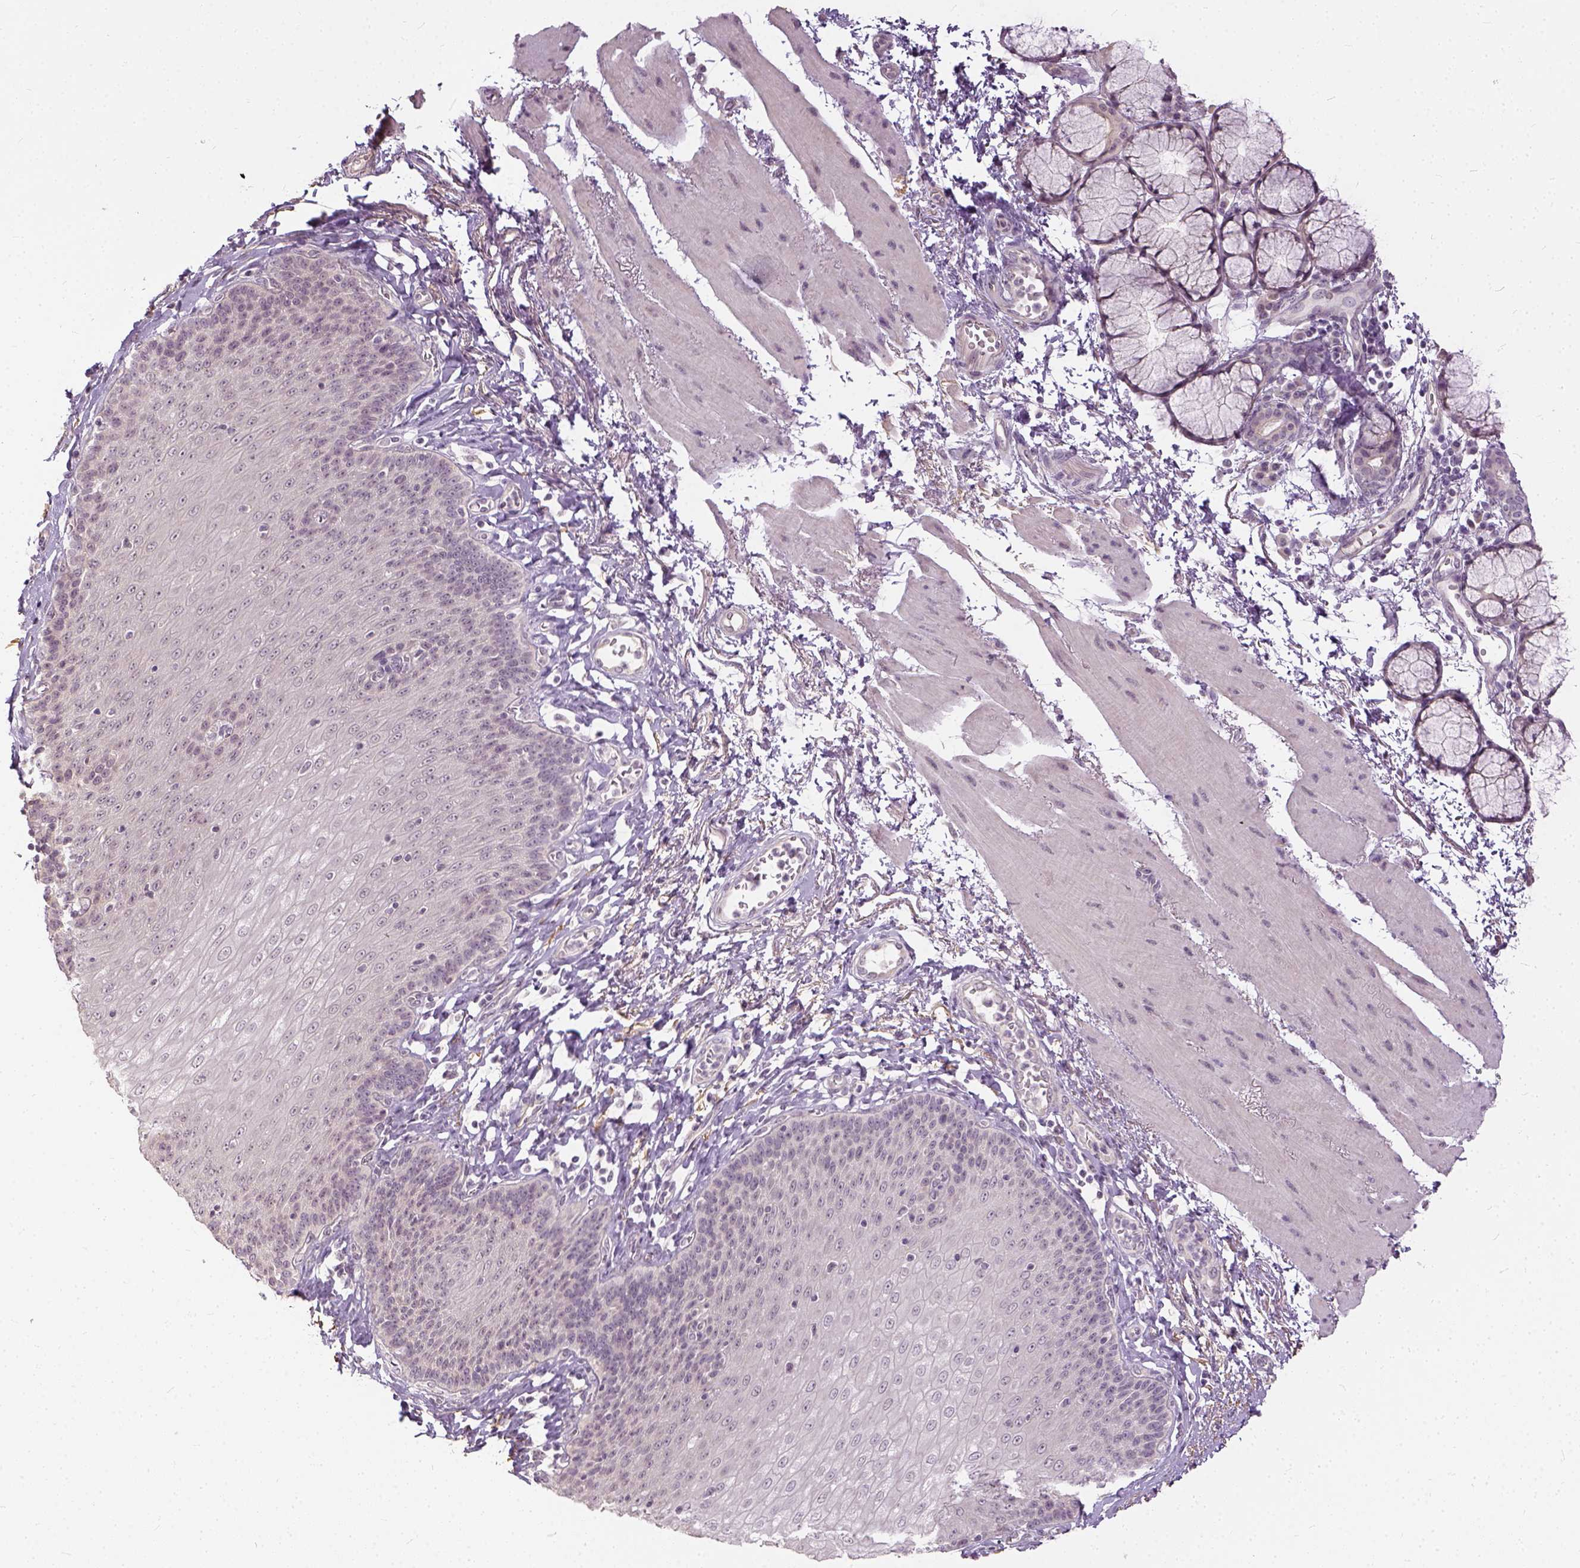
{"staining": {"intensity": "negative", "quantity": "none", "location": "none"}, "tissue": "esophagus", "cell_type": "Squamous epithelial cells", "image_type": "normal", "snomed": [{"axis": "morphology", "description": "Normal tissue, NOS"}, {"axis": "topography", "description": "Esophagus"}], "caption": "High power microscopy photomicrograph of an immunohistochemistry photomicrograph of benign esophagus, revealing no significant staining in squamous epithelial cells.", "gene": "ANO2", "patient": {"sex": "female", "age": 81}}